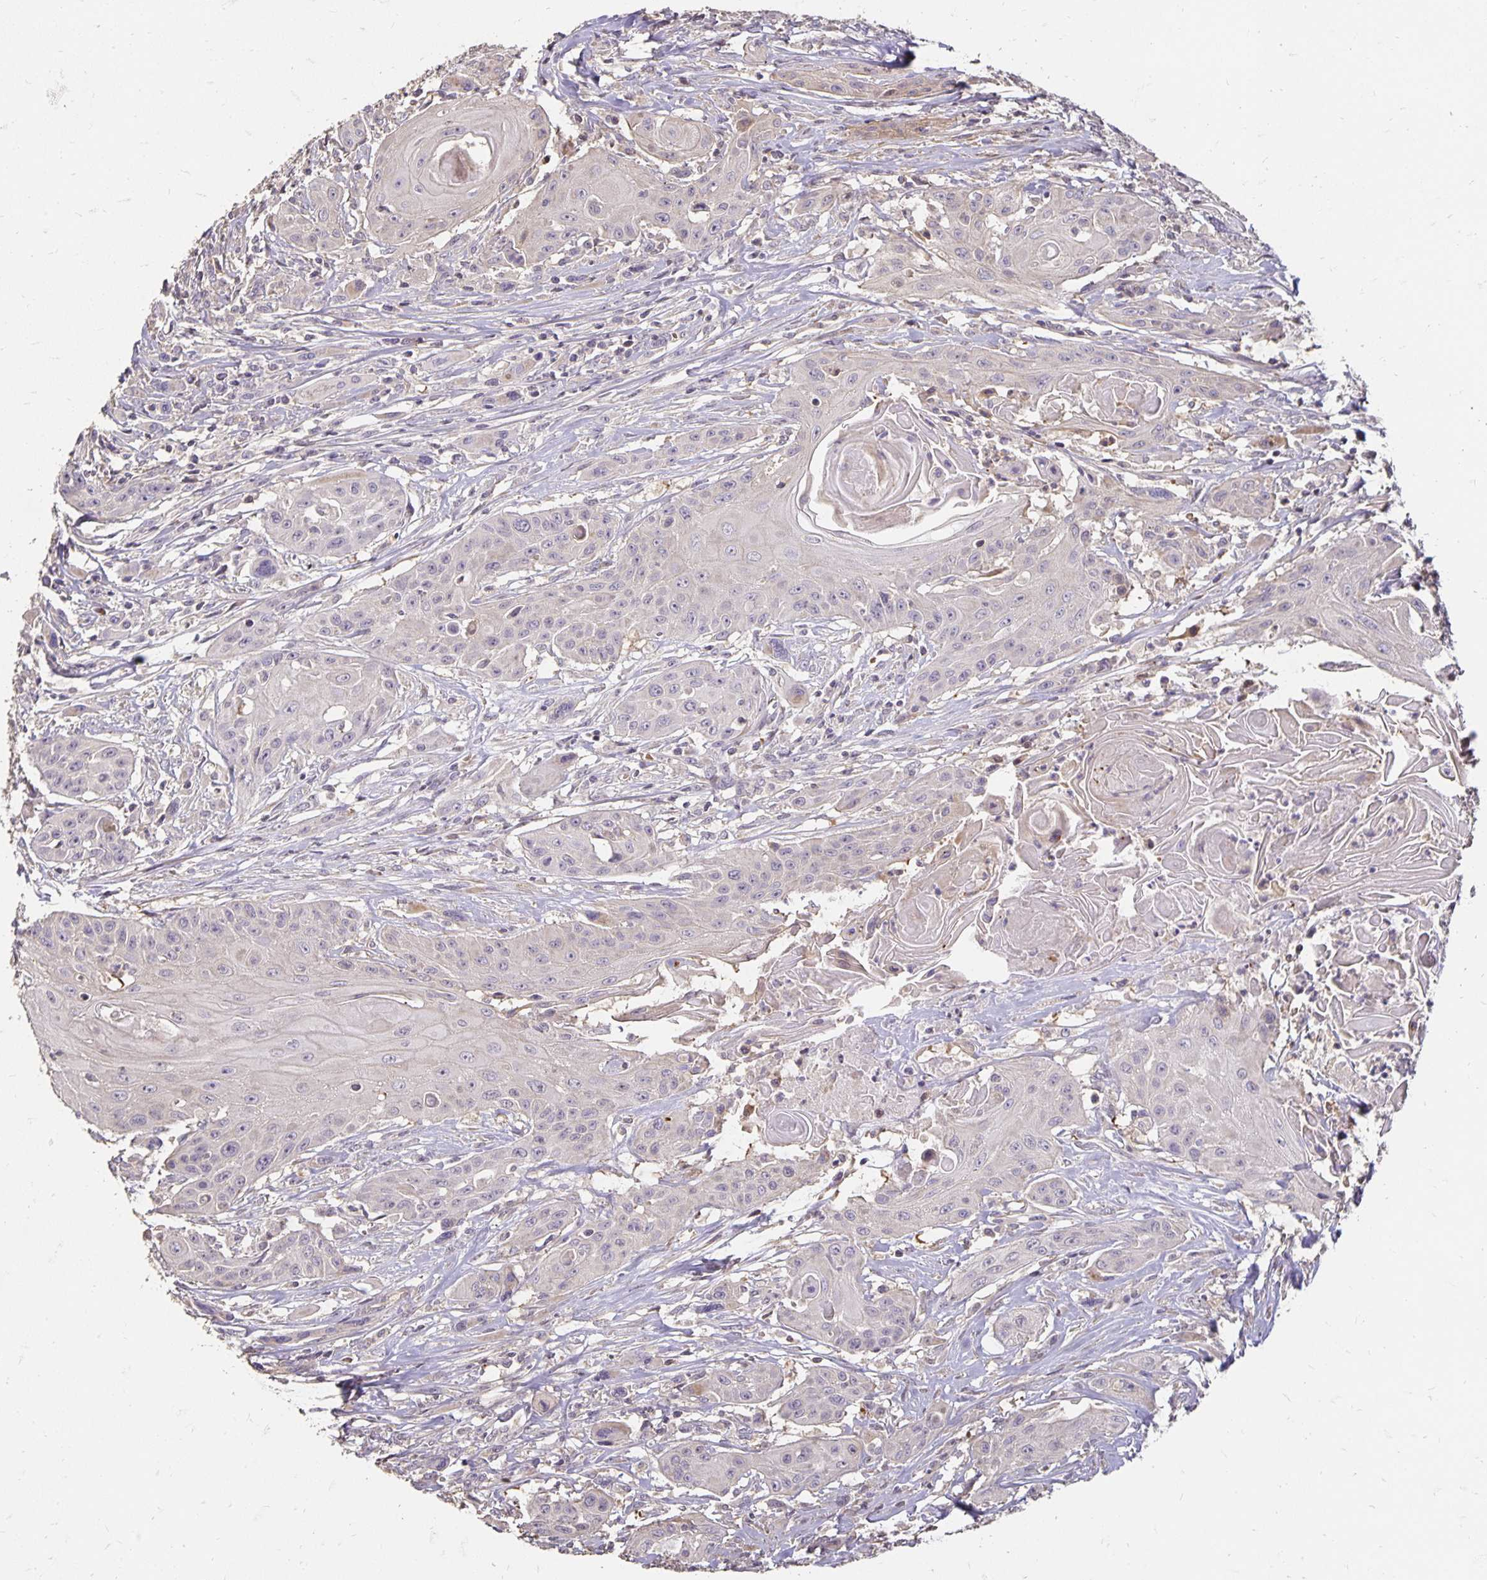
{"staining": {"intensity": "negative", "quantity": "none", "location": "none"}, "tissue": "head and neck cancer", "cell_type": "Tumor cells", "image_type": "cancer", "snomed": [{"axis": "morphology", "description": "Squamous cell carcinoma, NOS"}, {"axis": "topography", "description": "Oral tissue"}, {"axis": "topography", "description": "Head-Neck"}, {"axis": "topography", "description": "Neck, NOS"}], "caption": "The histopathology image exhibits no significant positivity in tumor cells of head and neck cancer.", "gene": "CST6", "patient": {"sex": "female", "age": 55}}